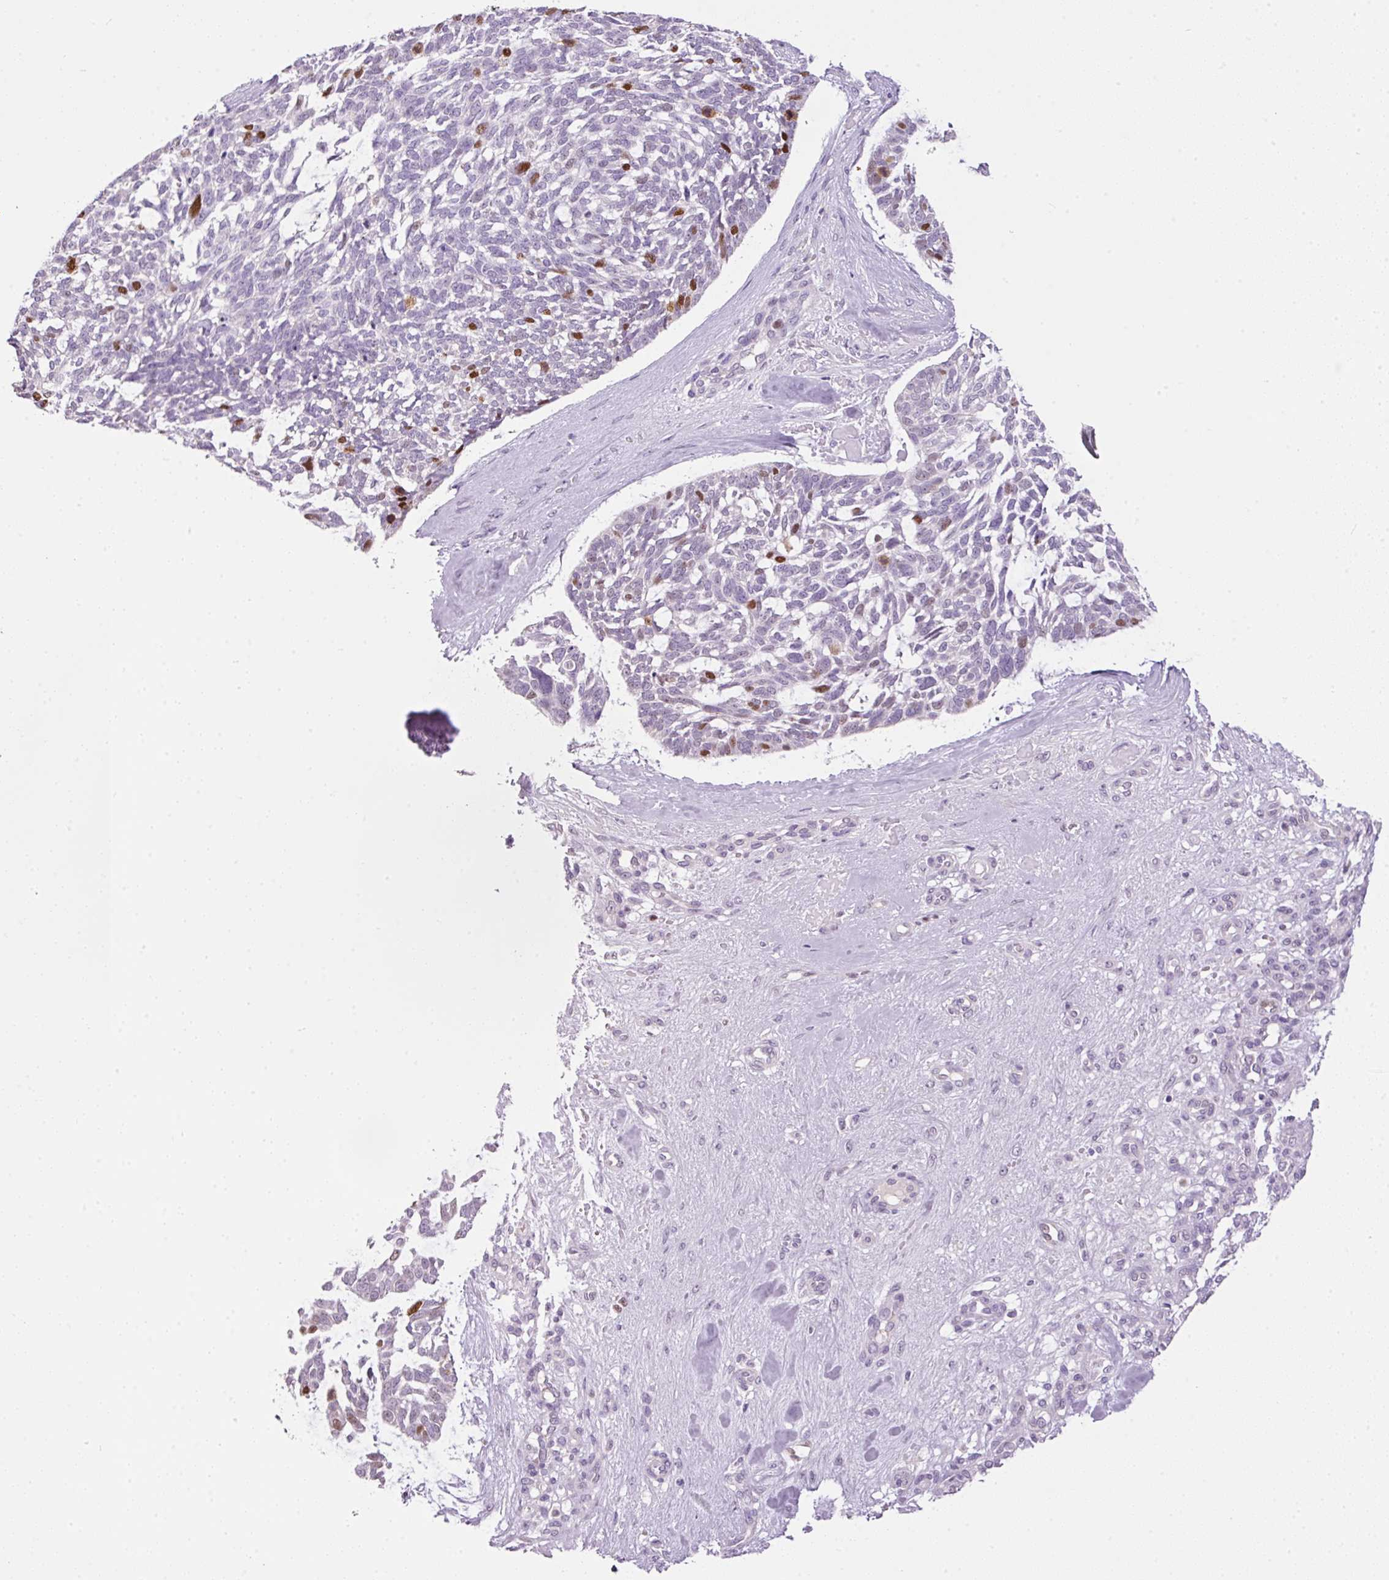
{"staining": {"intensity": "moderate", "quantity": "<25%", "location": "nuclear"}, "tissue": "skin cancer", "cell_type": "Tumor cells", "image_type": "cancer", "snomed": [{"axis": "morphology", "description": "Basal cell carcinoma"}, {"axis": "topography", "description": "Skin"}], "caption": "This is an image of IHC staining of basal cell carcinoma (skin), which shows moderate positivity in the nuclear of tumor cells.", "gene": "KPNA2", "patient": {"sex": "male", "age": 88}}